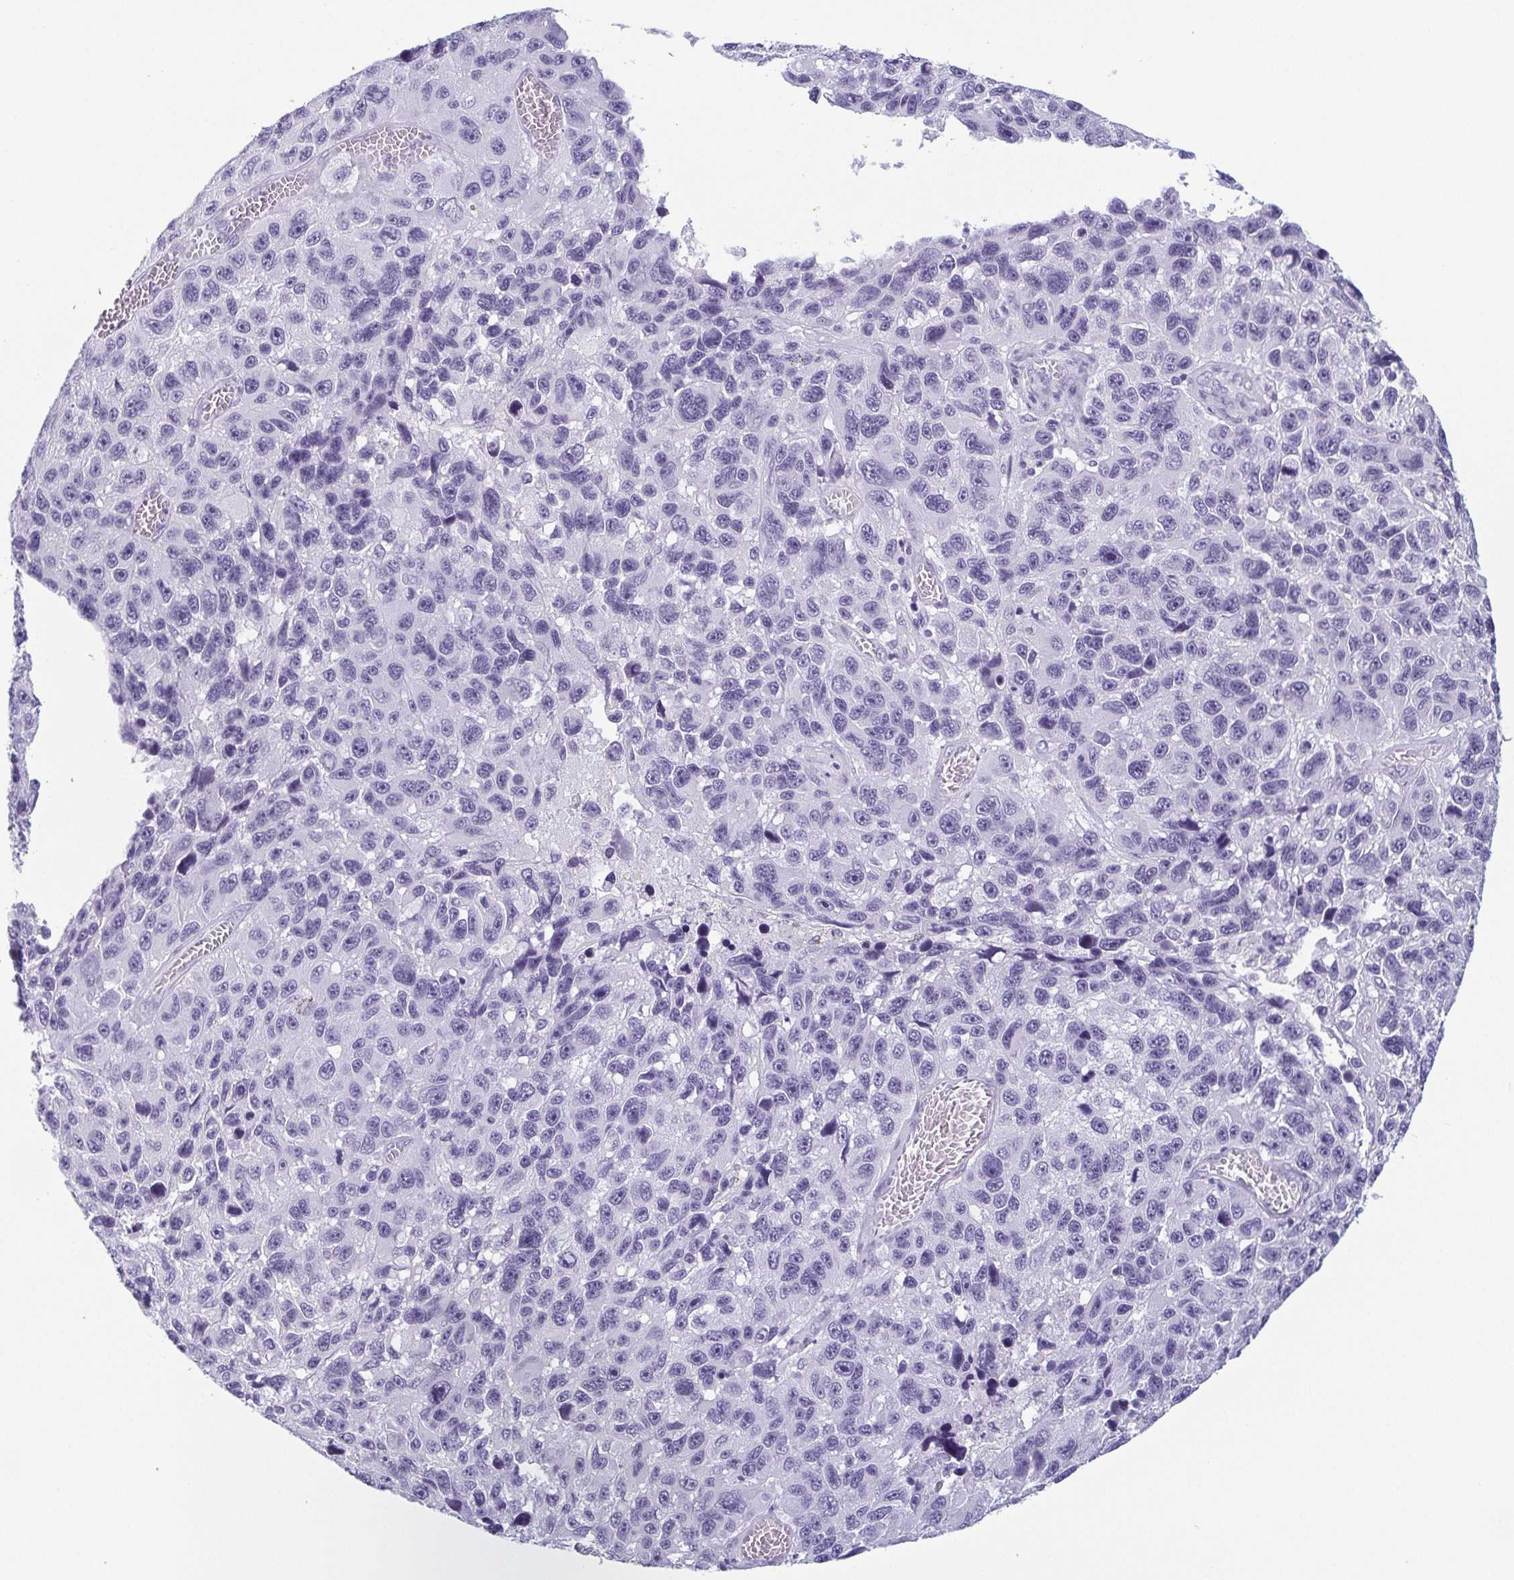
{"staining": {"intensity": "negative", "quantity": "none", "location": "none"}, "tissue": "melanoma", "cell_type": "Tumor cells", "image_type": "cancer", "snomed": [{"axis": "morphology", "description": "Malignant melanoma, NOS"}, {"axis": "topography", "description": "Skin"}], "caption": "The photomicrograph demonstrates no significant staining in tumor cells of malignant melanoma.", "gene": "KRT78", "patient": {"sex": "male", "age": 53}}